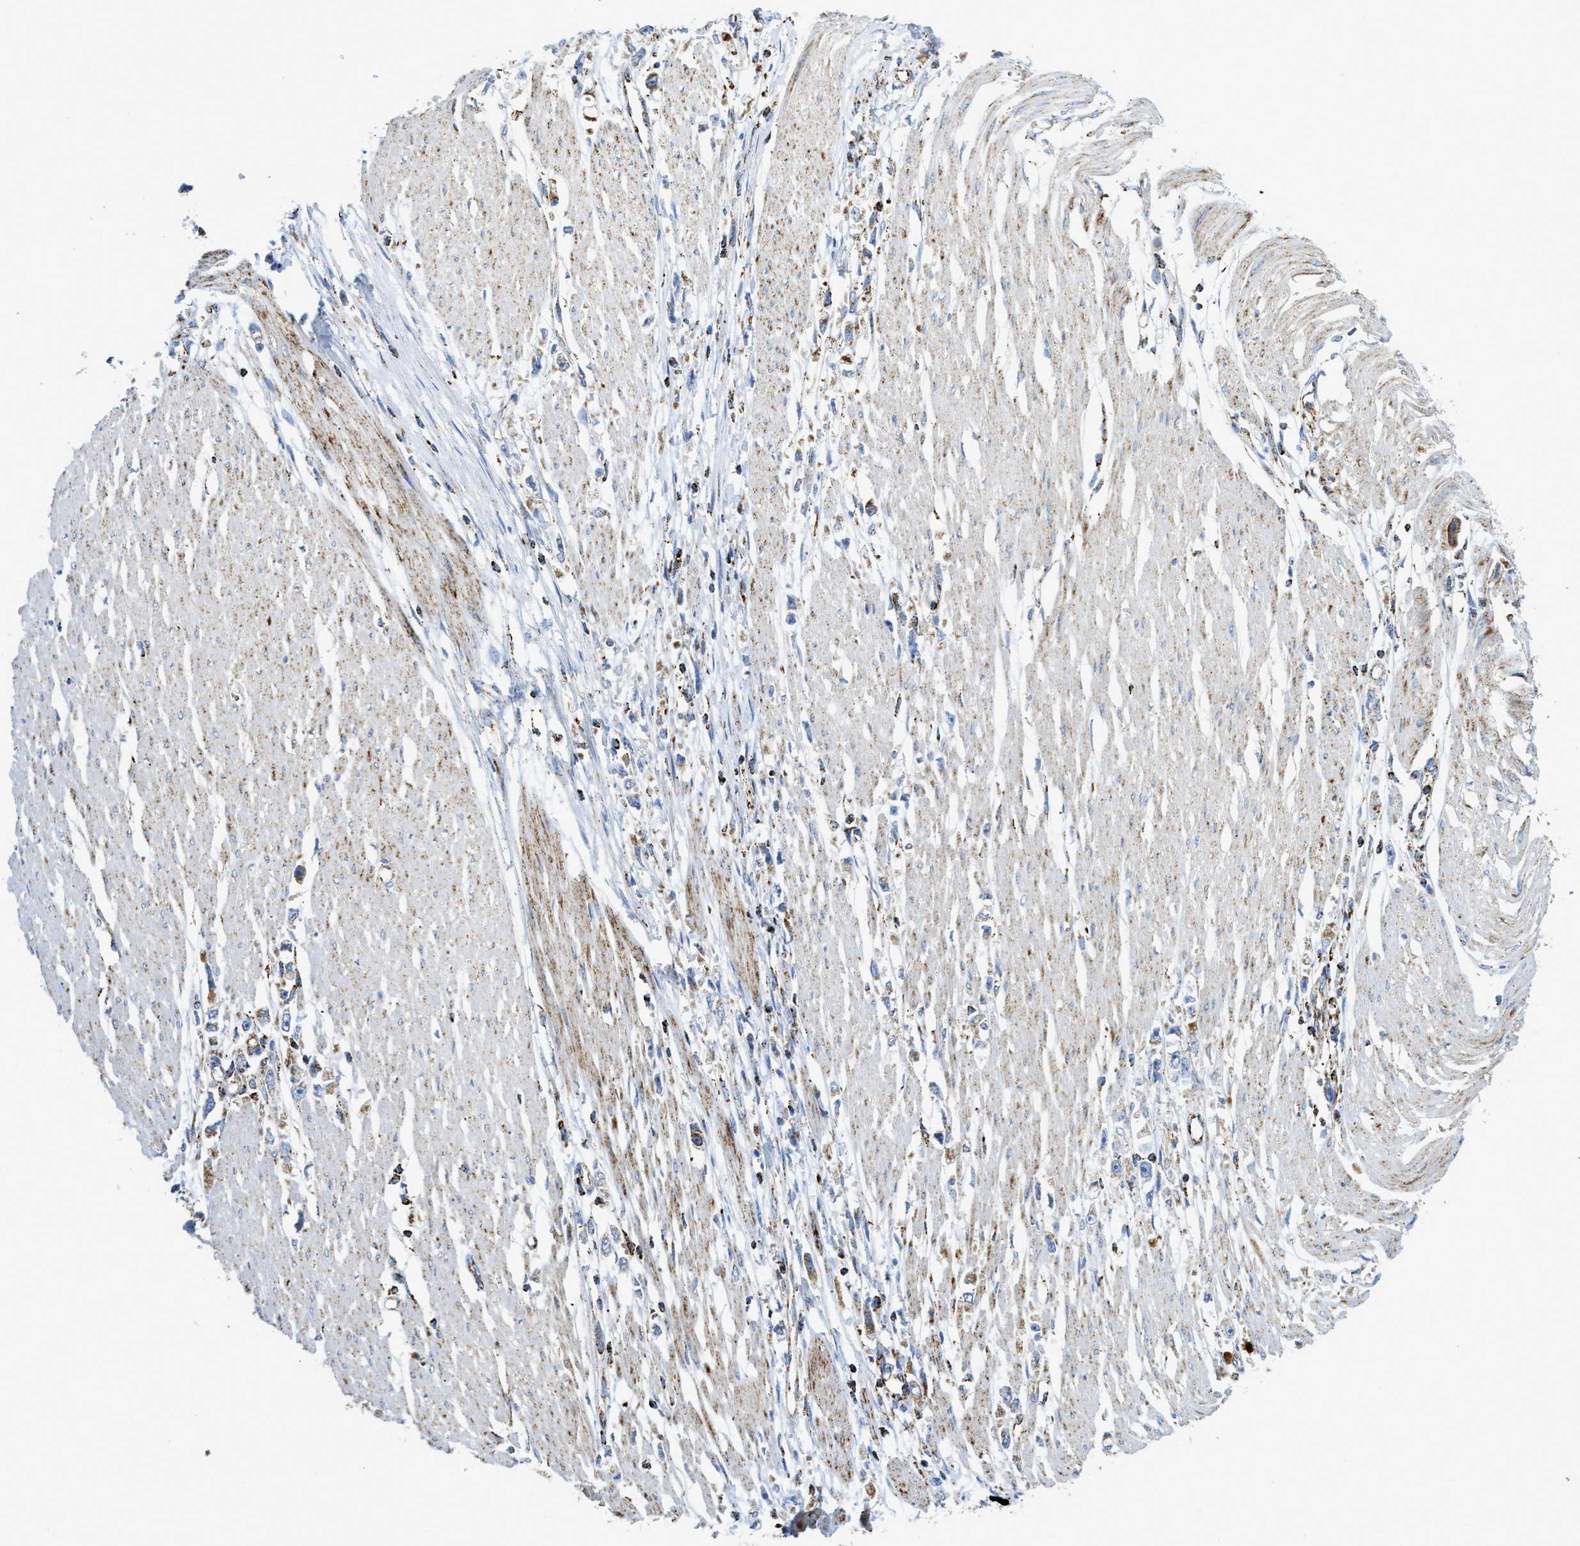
{"staining": {"intensity": "moderate", "quantity": "25%-75%", "location": "cytoplasmic/membranous"}, "tissue": "stomach cancer", "cell_type": "Tumor cells", "image_type": "cancer", "snomed": [{"axis": "morphology", "description": "Adenocarcinoma, NOS"}, {"axis": "topography", "description": "Stomach"}], "caption": "The immunohistochemical stain highlights moderate cytoplasmic/membranous positivity in tumor cells of adenocarcinoma (stomach) tissue.", "gene": "SQOR", "patient": {"sex": "female", "age": 59}}